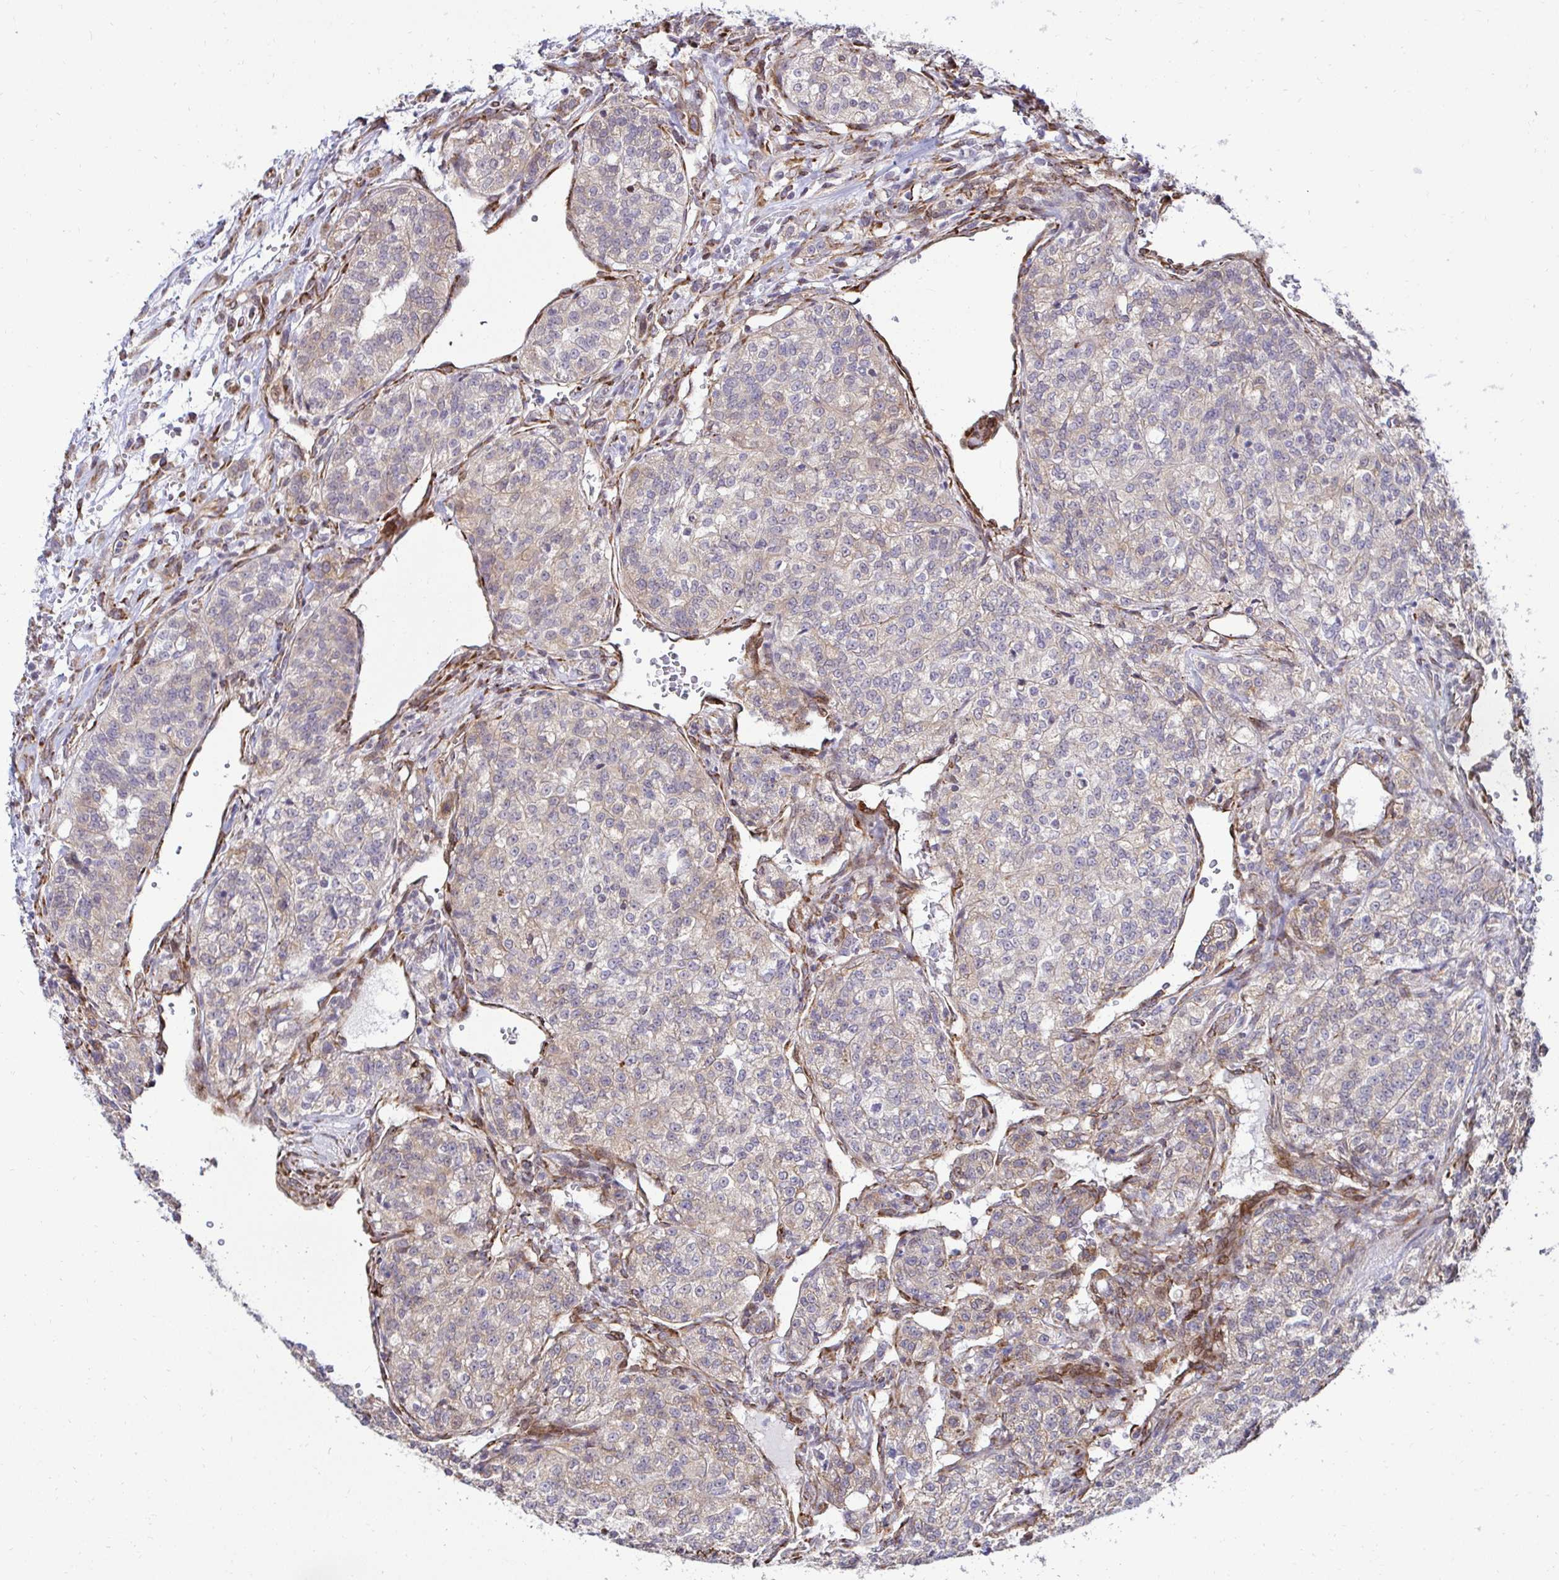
{"staining": {"intensity": "weak", "quantity": "25%-75%", "location": "cytoplasmic/membranous"}, "tissue": "renal cancer", "cell_type": "Tumor cells", "image_type": "cancer", "snomed": [{"axis": "morphology", "description": "Adenocarcinoma, NOS"}, {"axis": "topography", "description": "Kidney"}], "caption": "Approximately 25%-75% of tumor cells in adenocarcinoma (renal) exhibit weak cytoplasmic/membranous protein staining as visualized by brown immunohistochemical staining.", "gene": "HPS1", "patient": {"sex": "female", "age": 63}}